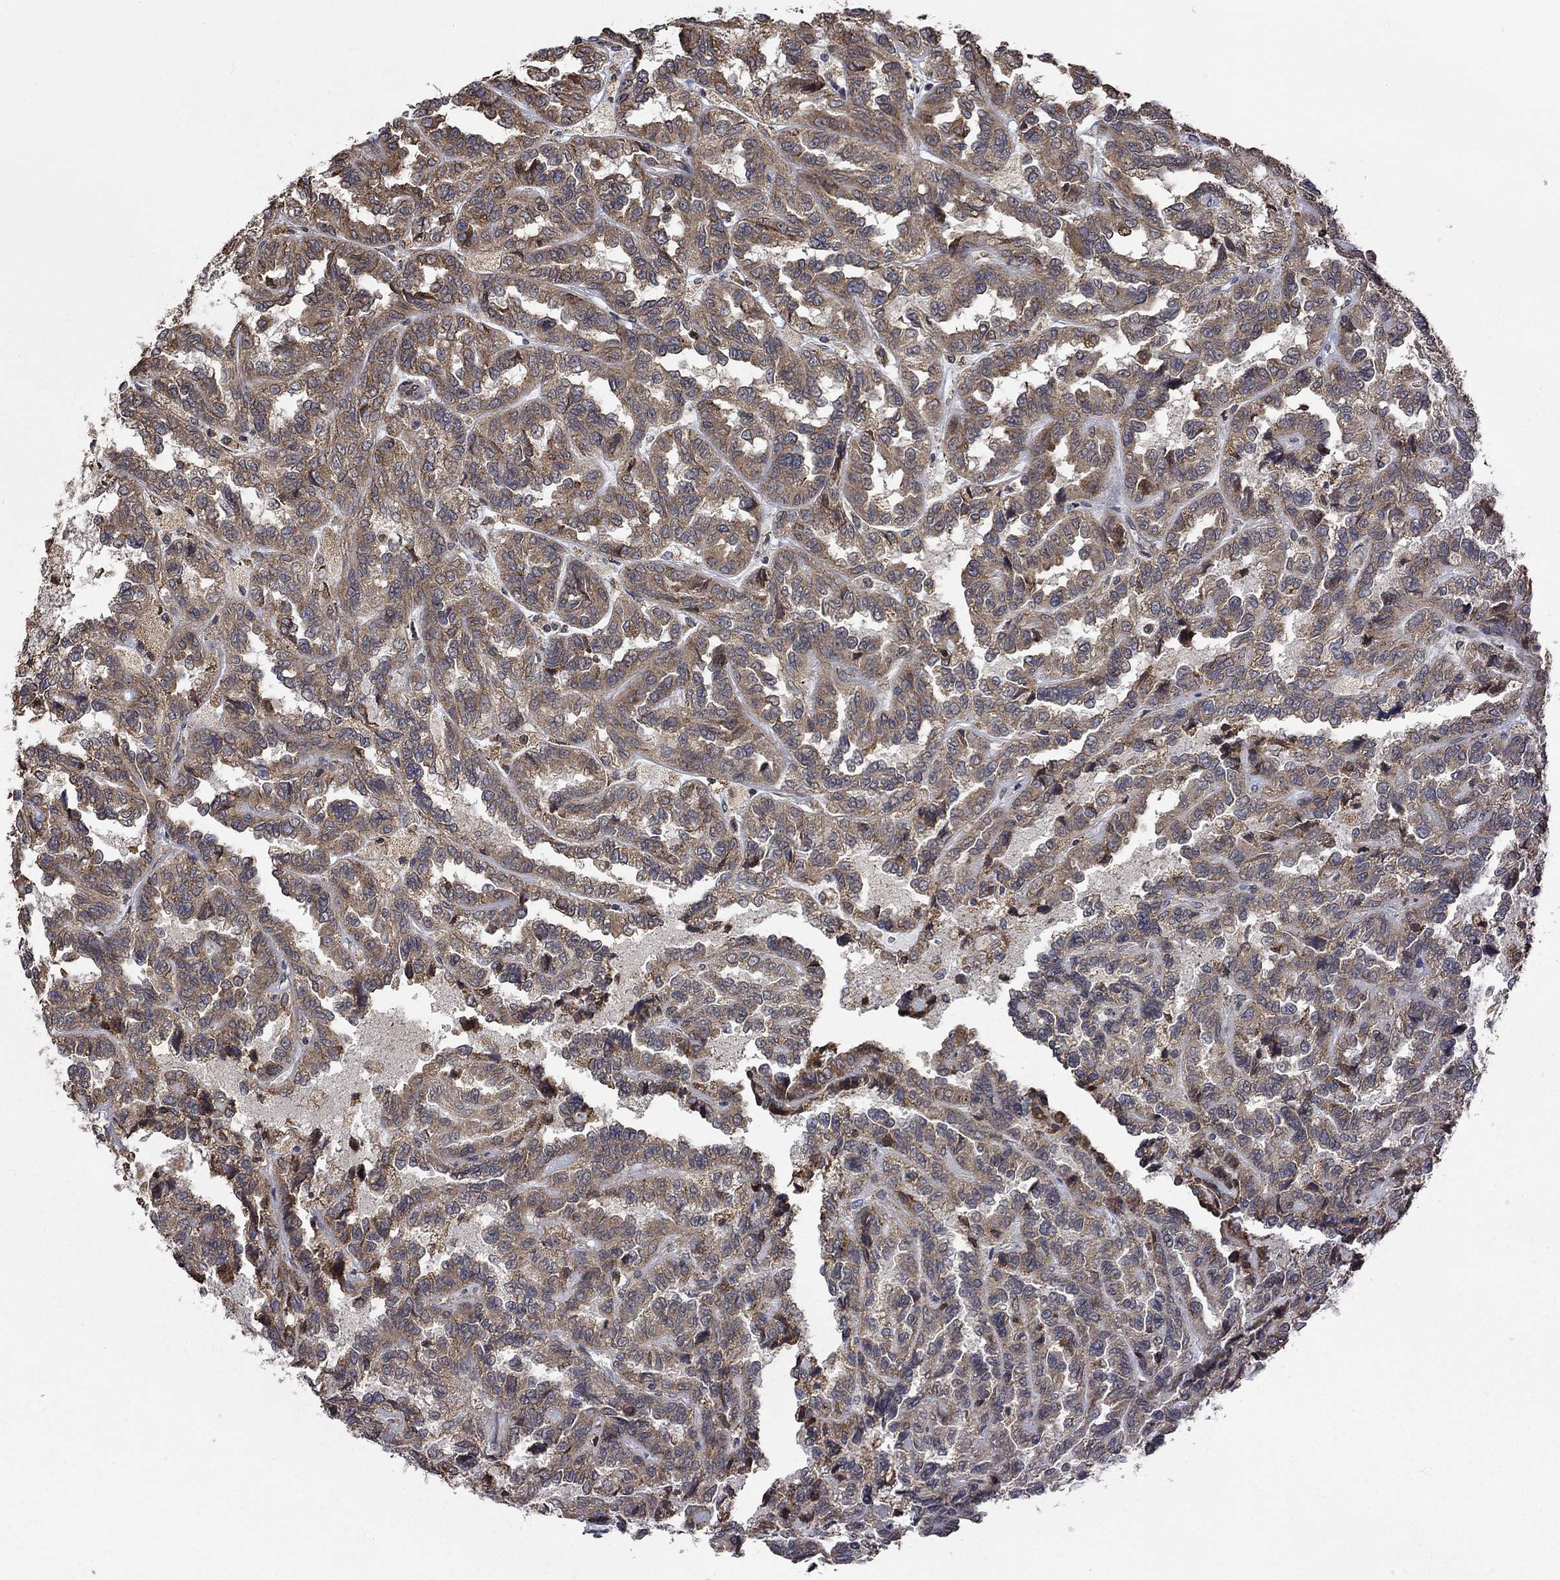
{"staining": {"intensity": "moderate", "quantity": ">75%", "location": "cytoplasmic/membranous"}, "tissue": "renal cancer", "cell_type": "Tumor cells", "image_type": "cancer", "snomed": [{"axis": "morphology", "description": "Adenocarcinoma, NOS"}, {"axis": "topography", "description": "Kidney"}], "caption": "Renal cancer stained for a protein (brown) displays moderate cytoplasmic/membranous positive positivity in approximately >75% of tumor cells.", "gene": "ESRRA", "patient": {"sex": "male", "age": 79}}